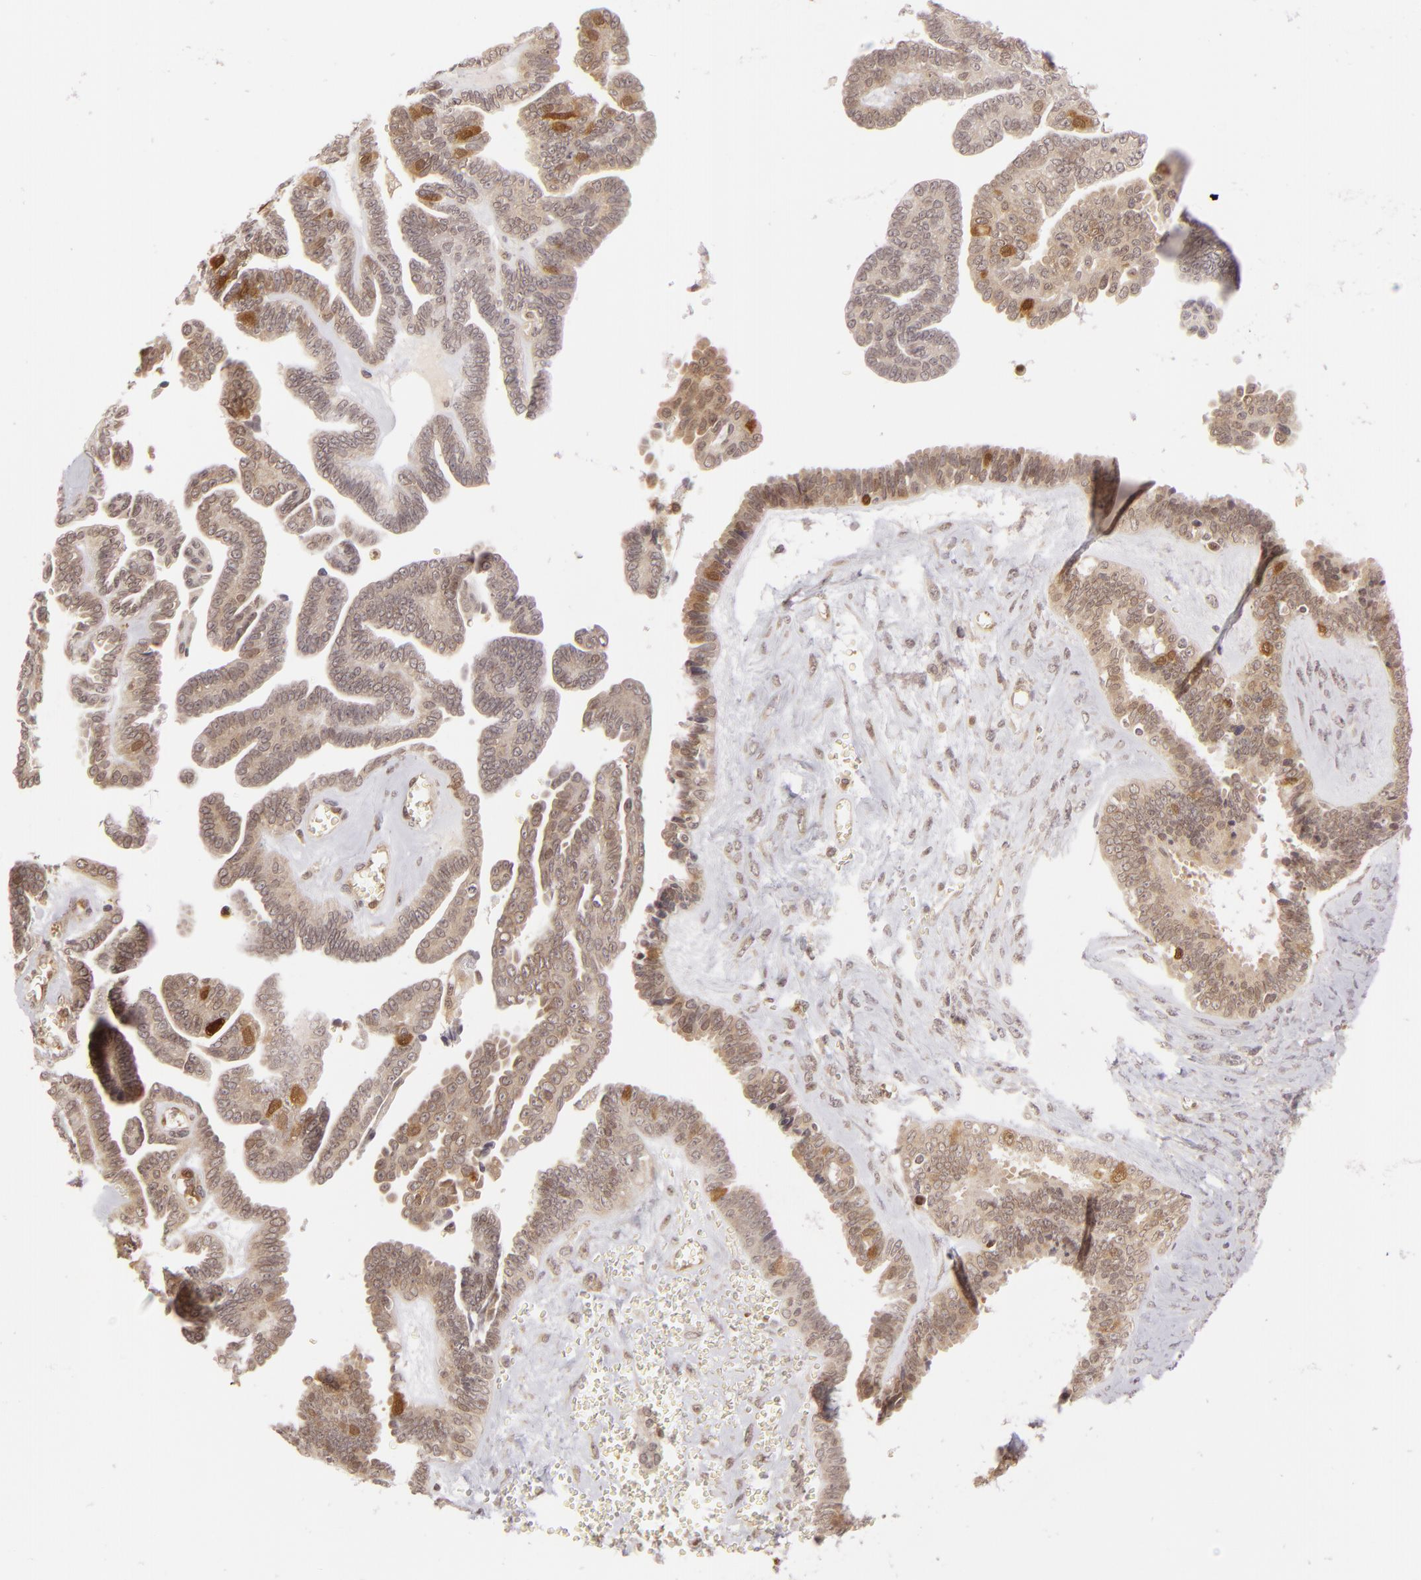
{"staining": {"intensity": "moderate", "quantity": ">75%", "location": "cytoplasmic/membranous,nuclear"}, "tissue": "ovarian cancer", "cell_type": "Tumor cells", "image_type": "cancer", "snomed": [{"axis": "morphology", "description": "Cystadenocarcinoma, serous, NOS"}, {"axis": "topography", "description": "Ovary"}], "caption": "Serous cystadenocarcinoma (ovarian) was stained to show a protein in brown. There is medium levels of moderate cytoplasmic/membranous and nuclear expression in about >75% of tumor cells. (Brightfield microscopy of DAB IHC at high magnification).", "gene": "ZBTB33", "patient": {"sex": "female", "age": 71}}